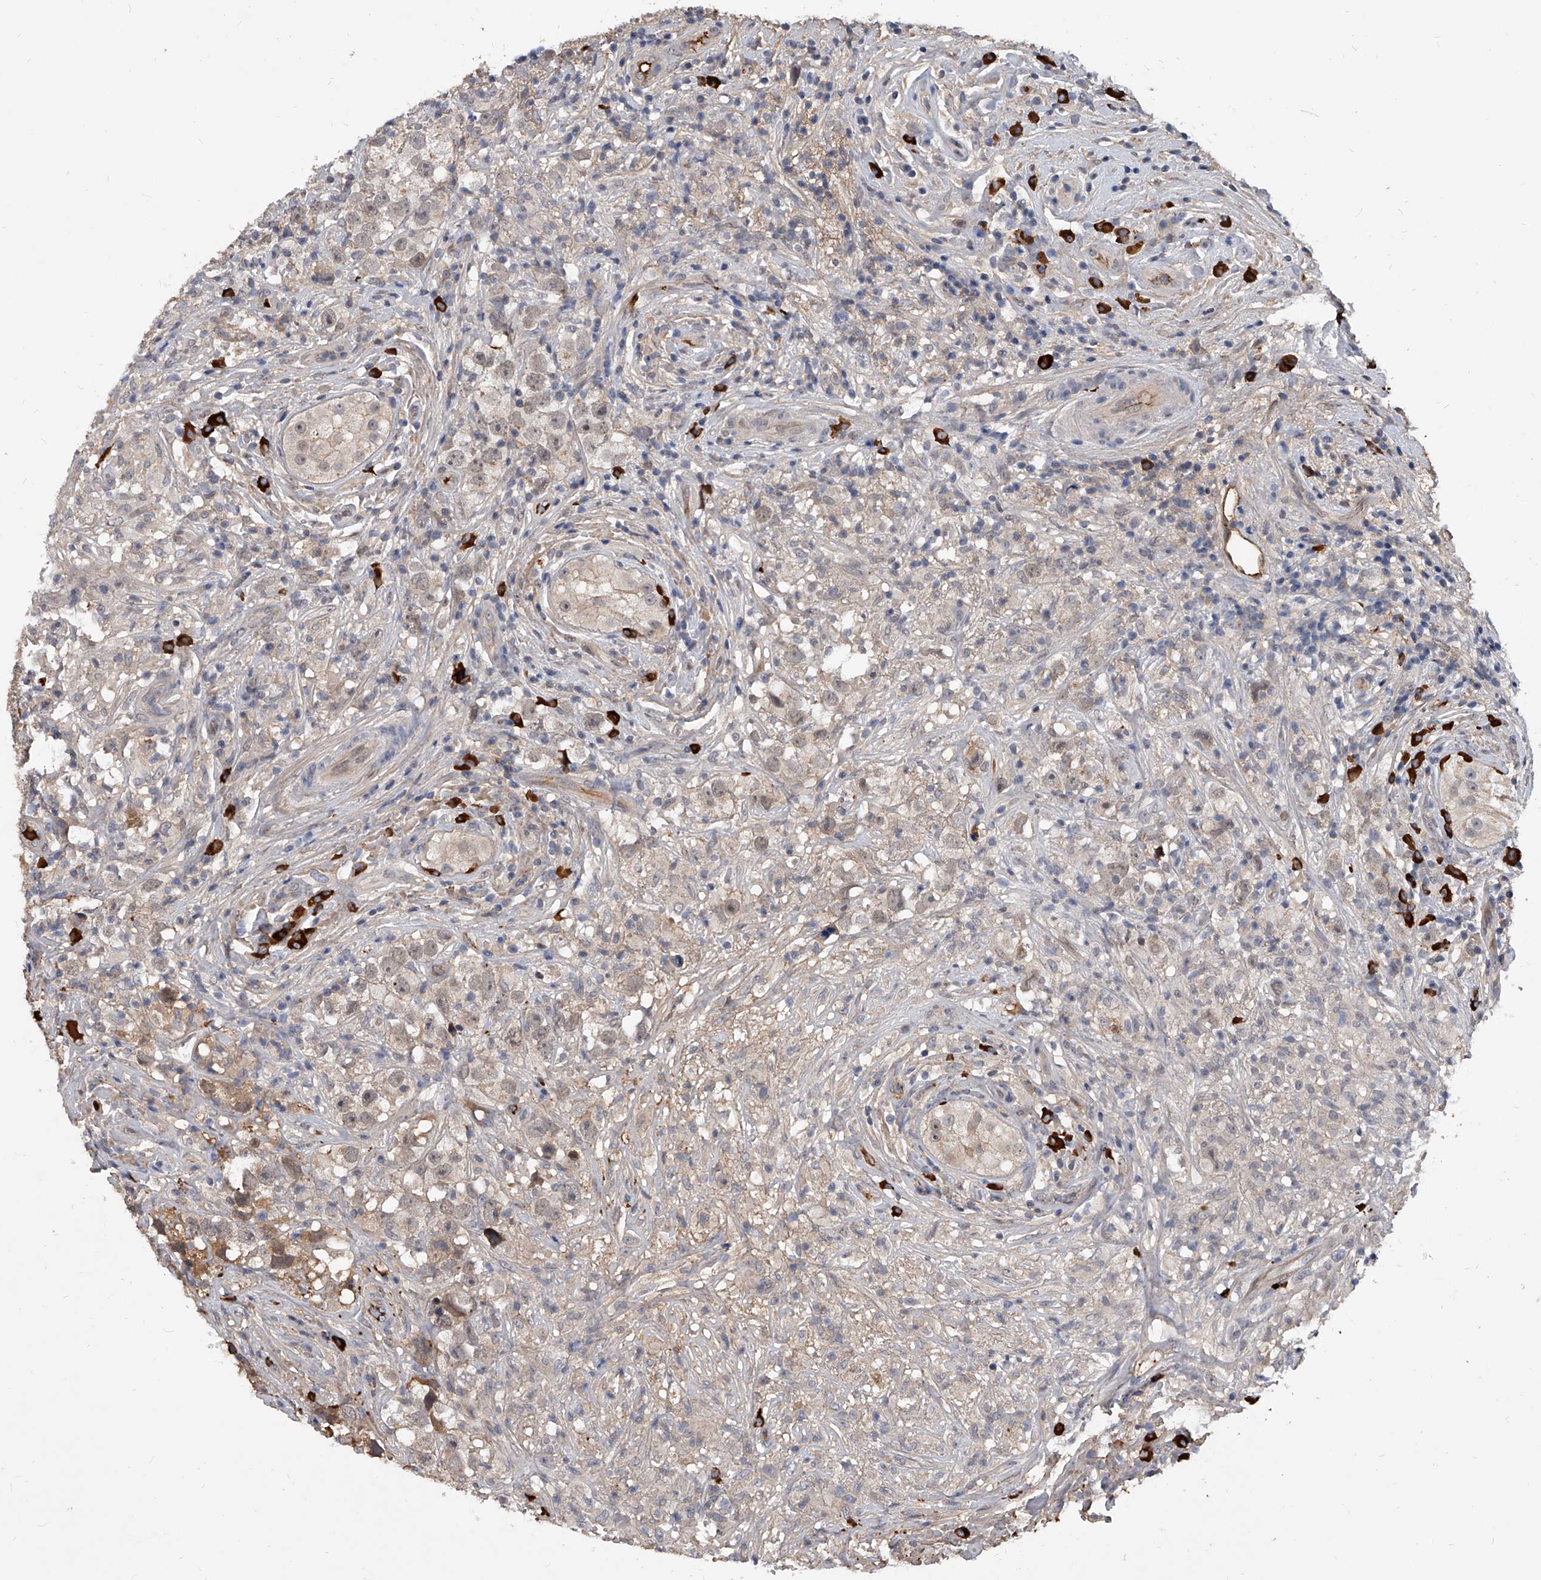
{"staining": {"intensity": "weak", "quantity": ">75%", "location": "cytoplasmic/membranous,nuclear"}, "tissue": "testis cancer", "cell_type": "Tumor cells", "image_type": "cancer", "snomed": [{"axis": "morphology", "description": "Seminoma, NOS"}, {"axis": "topography", "description": "Testis"}], "caption": "Immunohistochemical staining of human seminoma (testis) reveals low levels of weak cytoplasmic/membranous and nuclear expression in approximately >75% of tumor cells.", "gene": "ZNF25", "patient": {"sex": "male", "age": 49}}